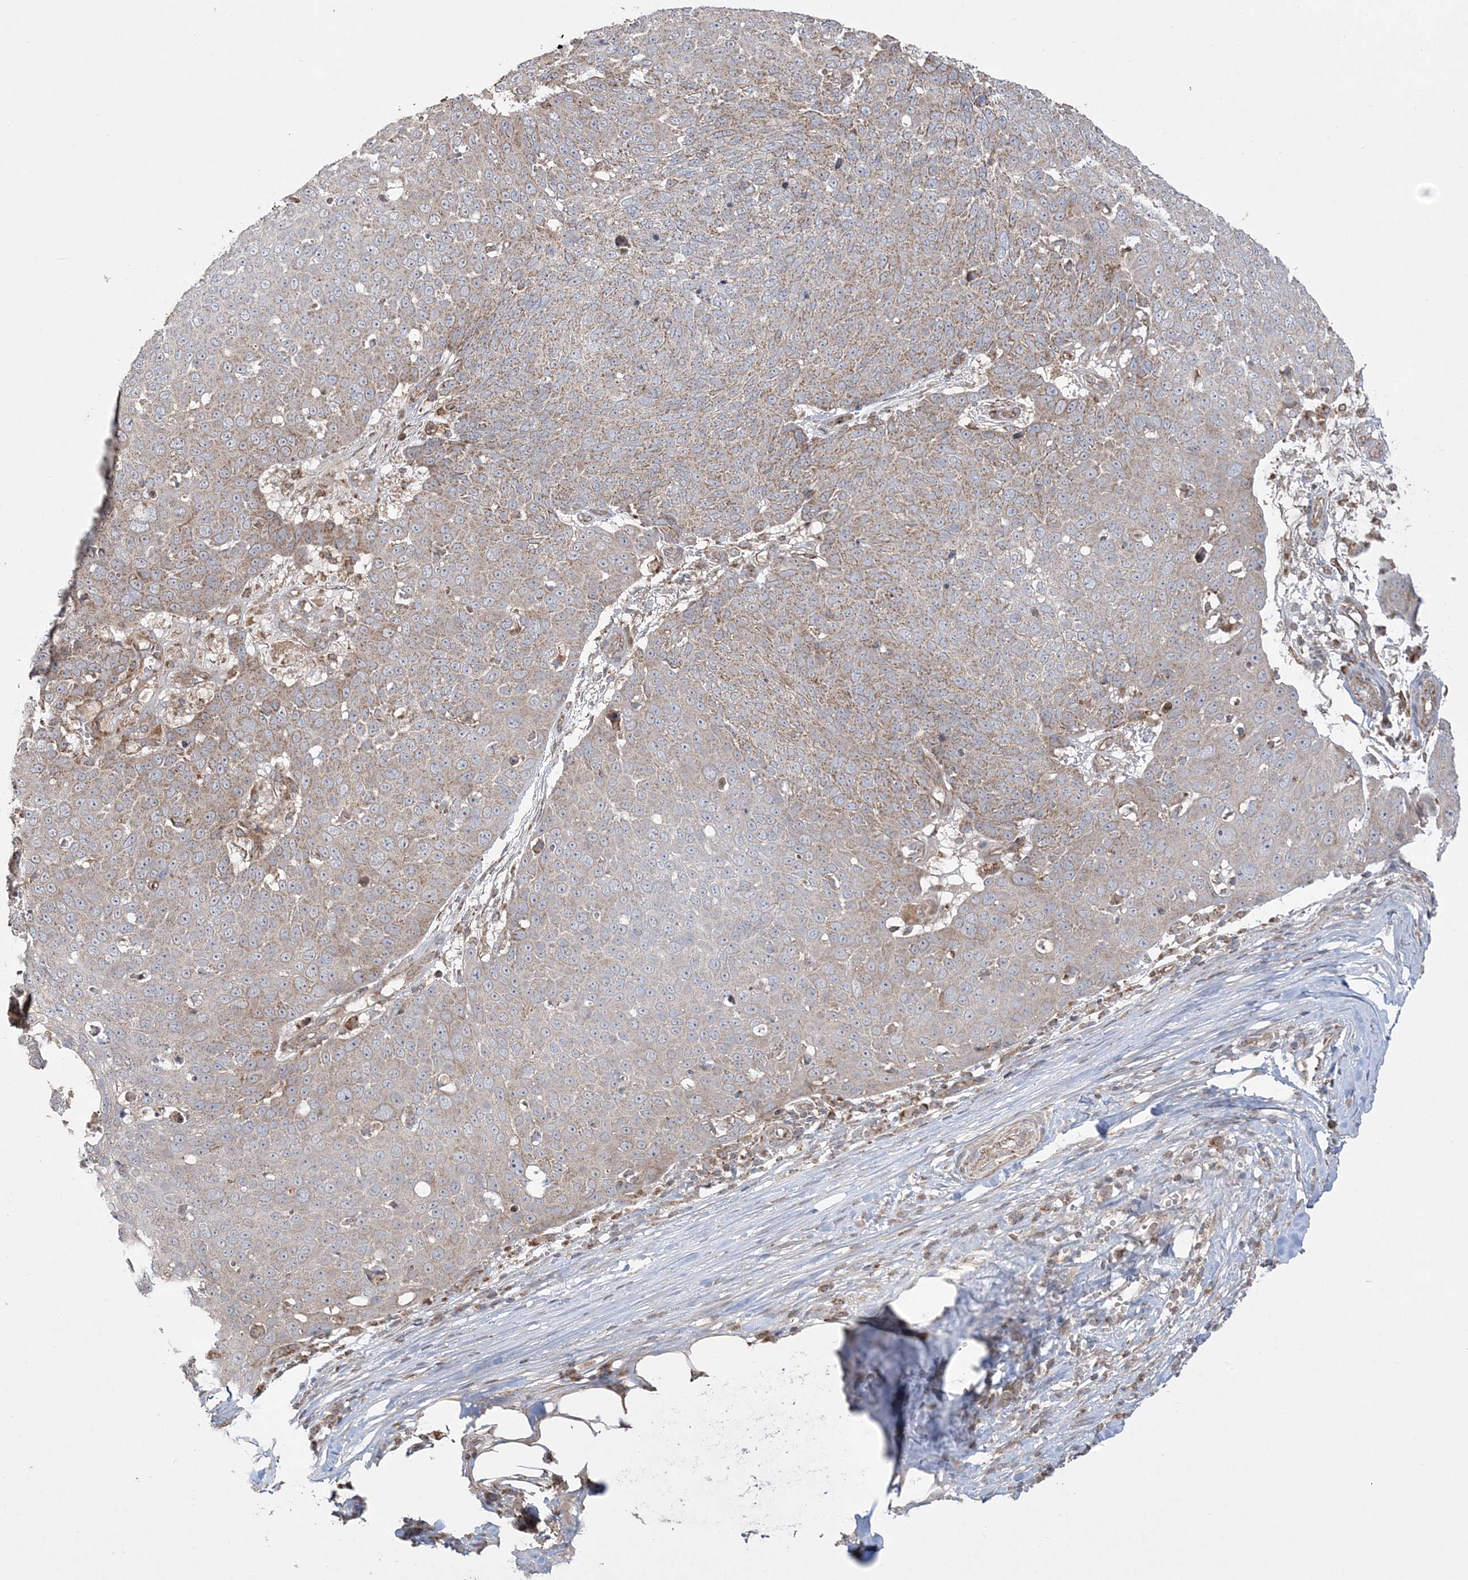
{"staining": {"intensity": "weak", "quantity": ">75%", "location": "cytoplasmic/membranous"}, "tissue": "skin cancer", "cell_type": "Tumor cells", "image_type": "cancer", "snomed": [{"axis": "morphology", "description": "Squamous cell carcinoma, NOS"}, {"axis": "topography", "description": "Skin"}], "caption": "The photomicrograph reveals a brown stain indicating the presence of a protein in the cytoplasmic/membranous of tumor cells in skin cancer.", "gene": "SCLT1", "patient": {"sex": "male", "age": 71}}